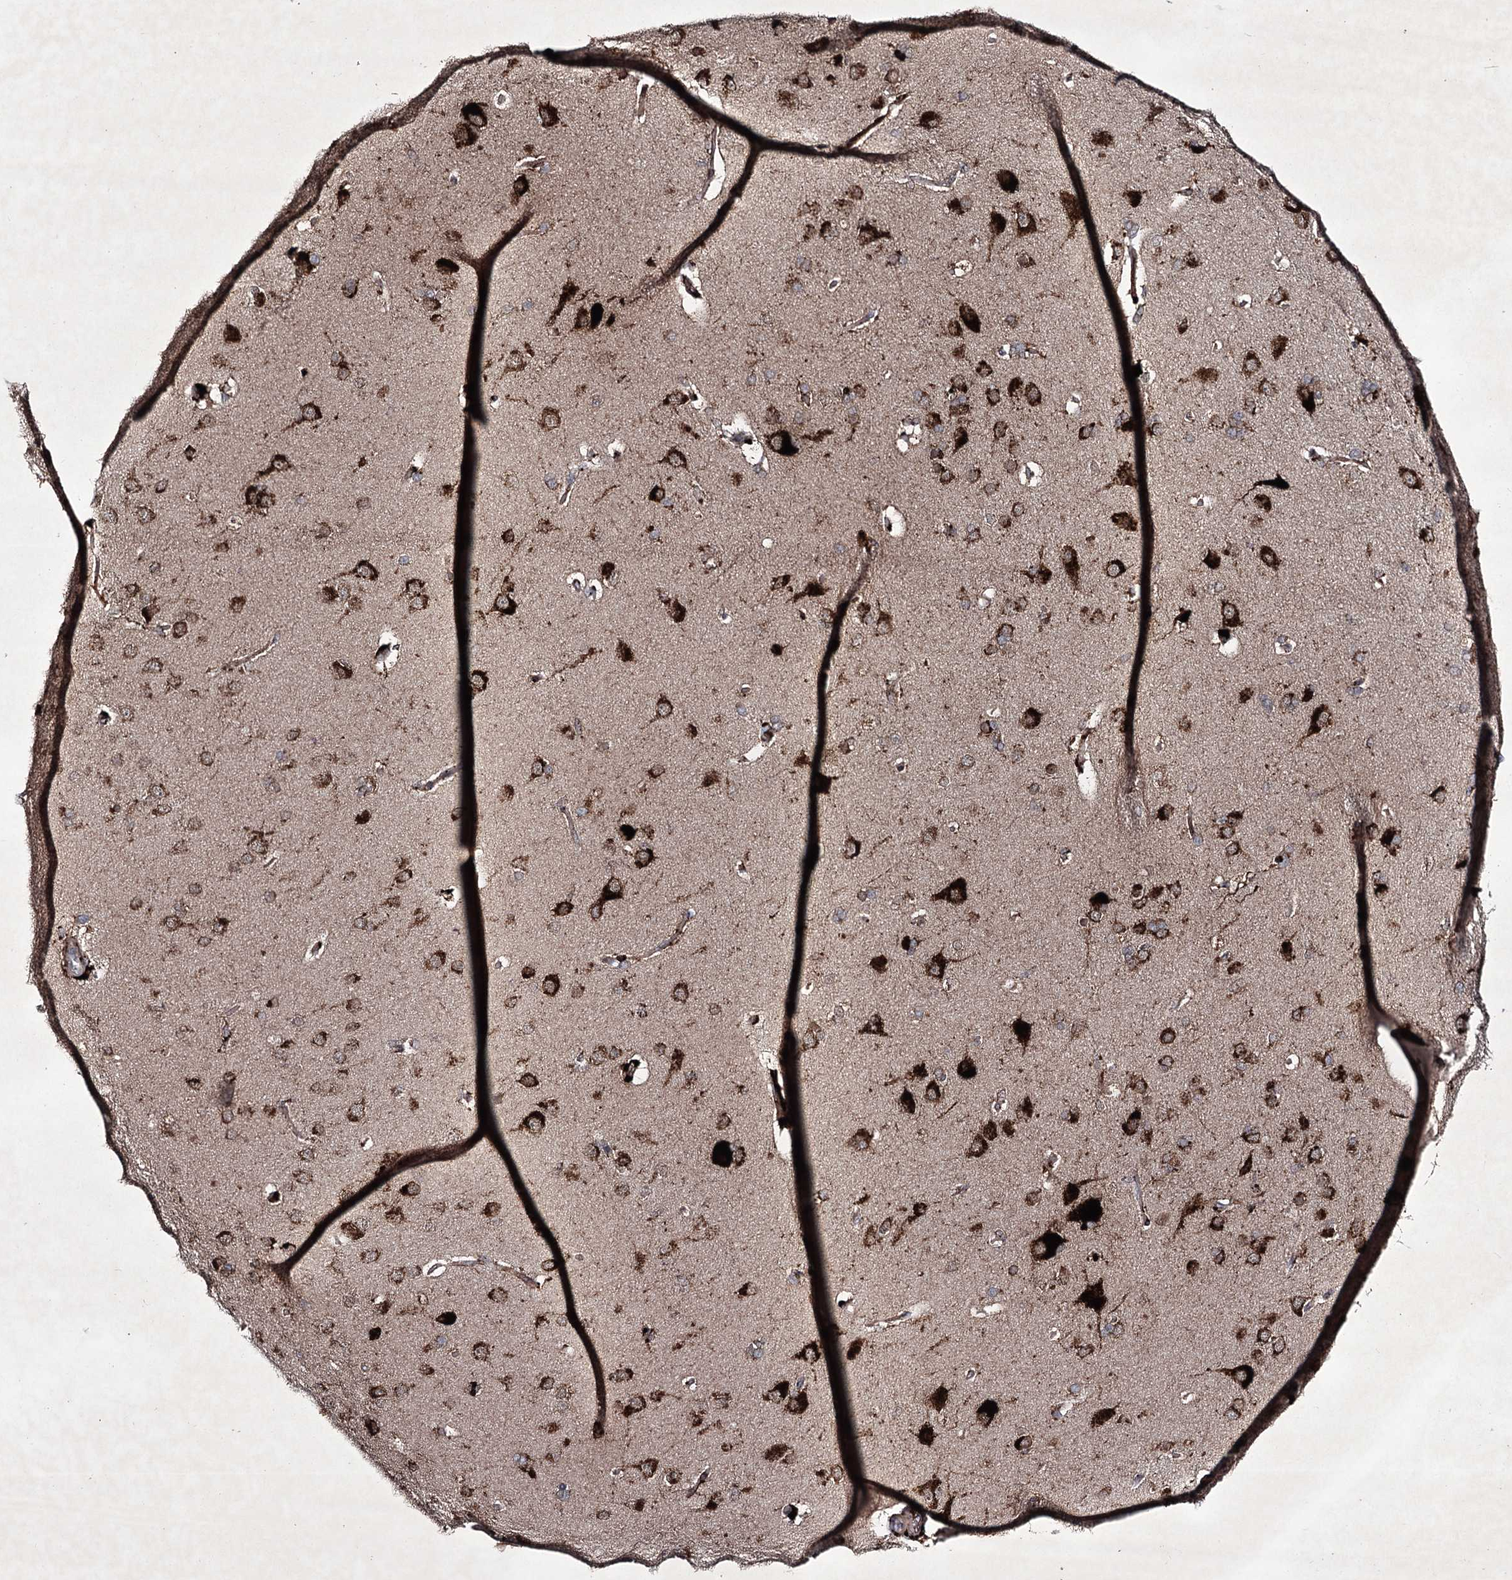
{"staining": {"intensity": "moderate", "quantity": ">75%", "location": "cytoplasmic/membranous"}, "tissue": "cerebral cortex", "cell_type": "Endothelial cells", "image_type": "normal", "snomed": [{"axis": "morphology", "description": "Normal tissue, NOS"}, {"axis": "topography", "description": "Cerebral cortex"}], "caption": "Moderate cytoplasmic/membranous protein positivity is appreciated in approximately >75% of endothelial cells in cerebral cortex. (brown staining indicates protein expression, while blue staining denotes nuclei).", "gene": "ALG9", "patient": {"sex": "male", "age": 62}}